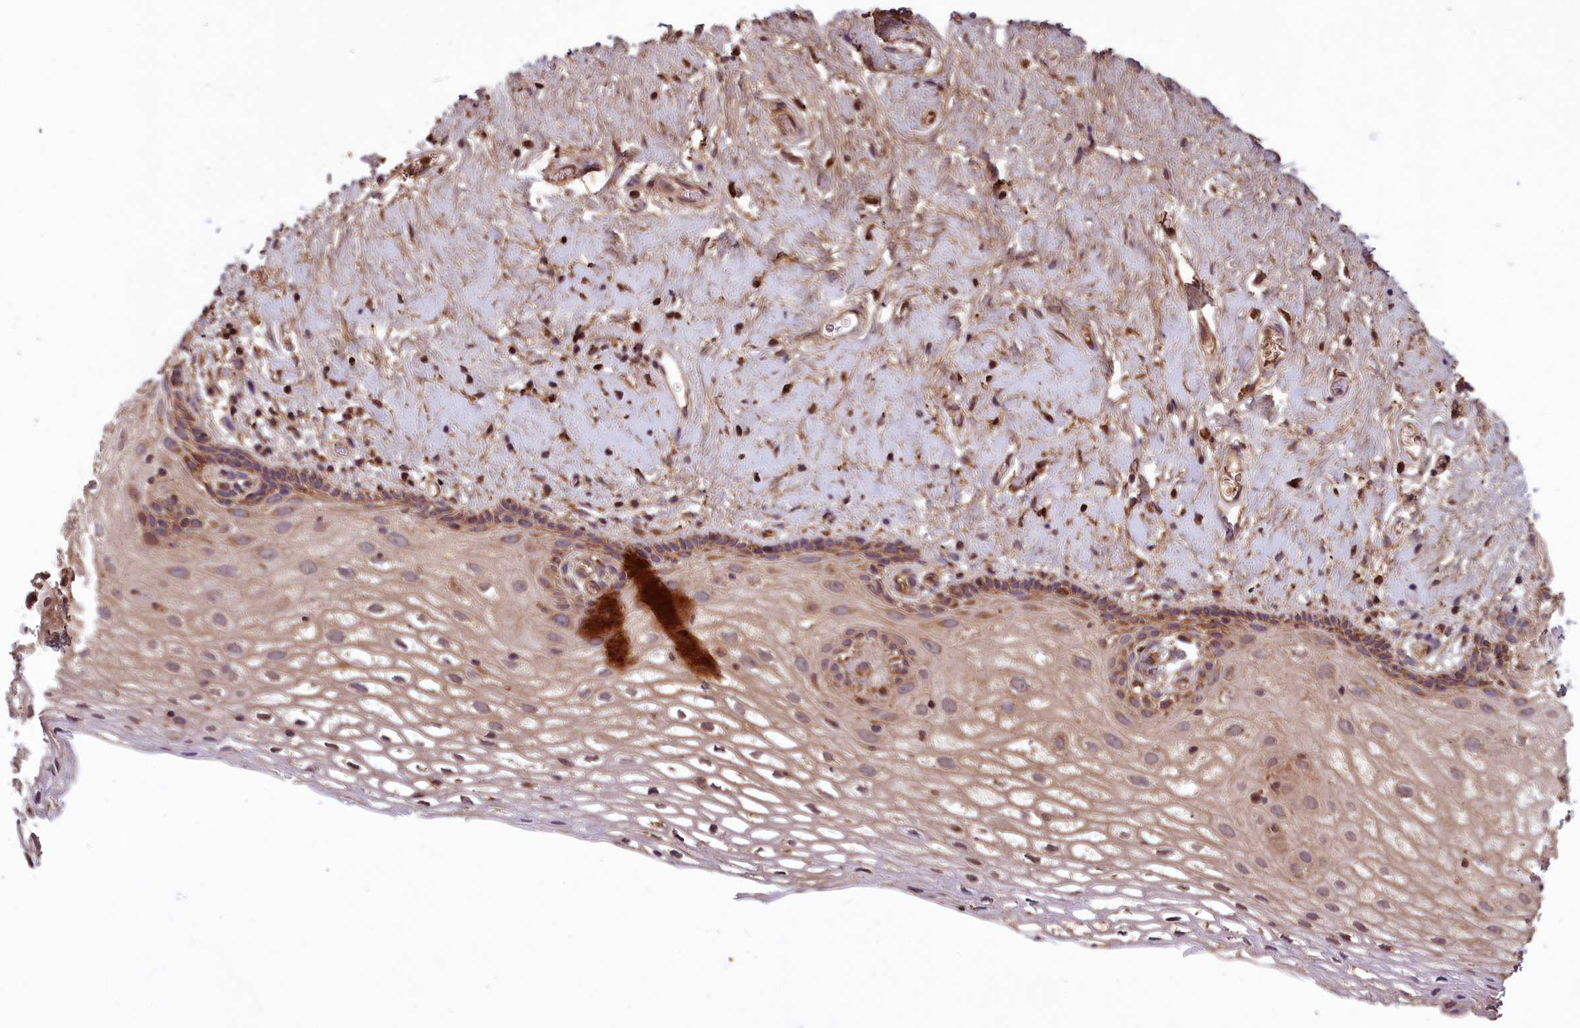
{"staining": {"intensity": "moderate", "quantity": ">75%", "location": "cytoplasmic/membranous,nuclear"}, "tissue": "vagina", "cell_type": "Squamous epithelial cells", "image_type": "normal", "snomed": [{"axis": "morphology", "description": "Normal tissue, NOS"}, {"axis": "morphology", "description": "Adenocarcinoma, NOS"}, {"axis": "topography", "description": "Rectum"}, {"axis": "topography", "description": "Vagina"}], "caption": "Protein expression analysis of benign human vagina reveals moderate cytoplasmic/membranous,nuclear staining in approximately >75% of squamous epithelial cells. Nuclei are stained in blue.", "gene": "CCDC15", "patient": {"sex": "female", "age": 71}}